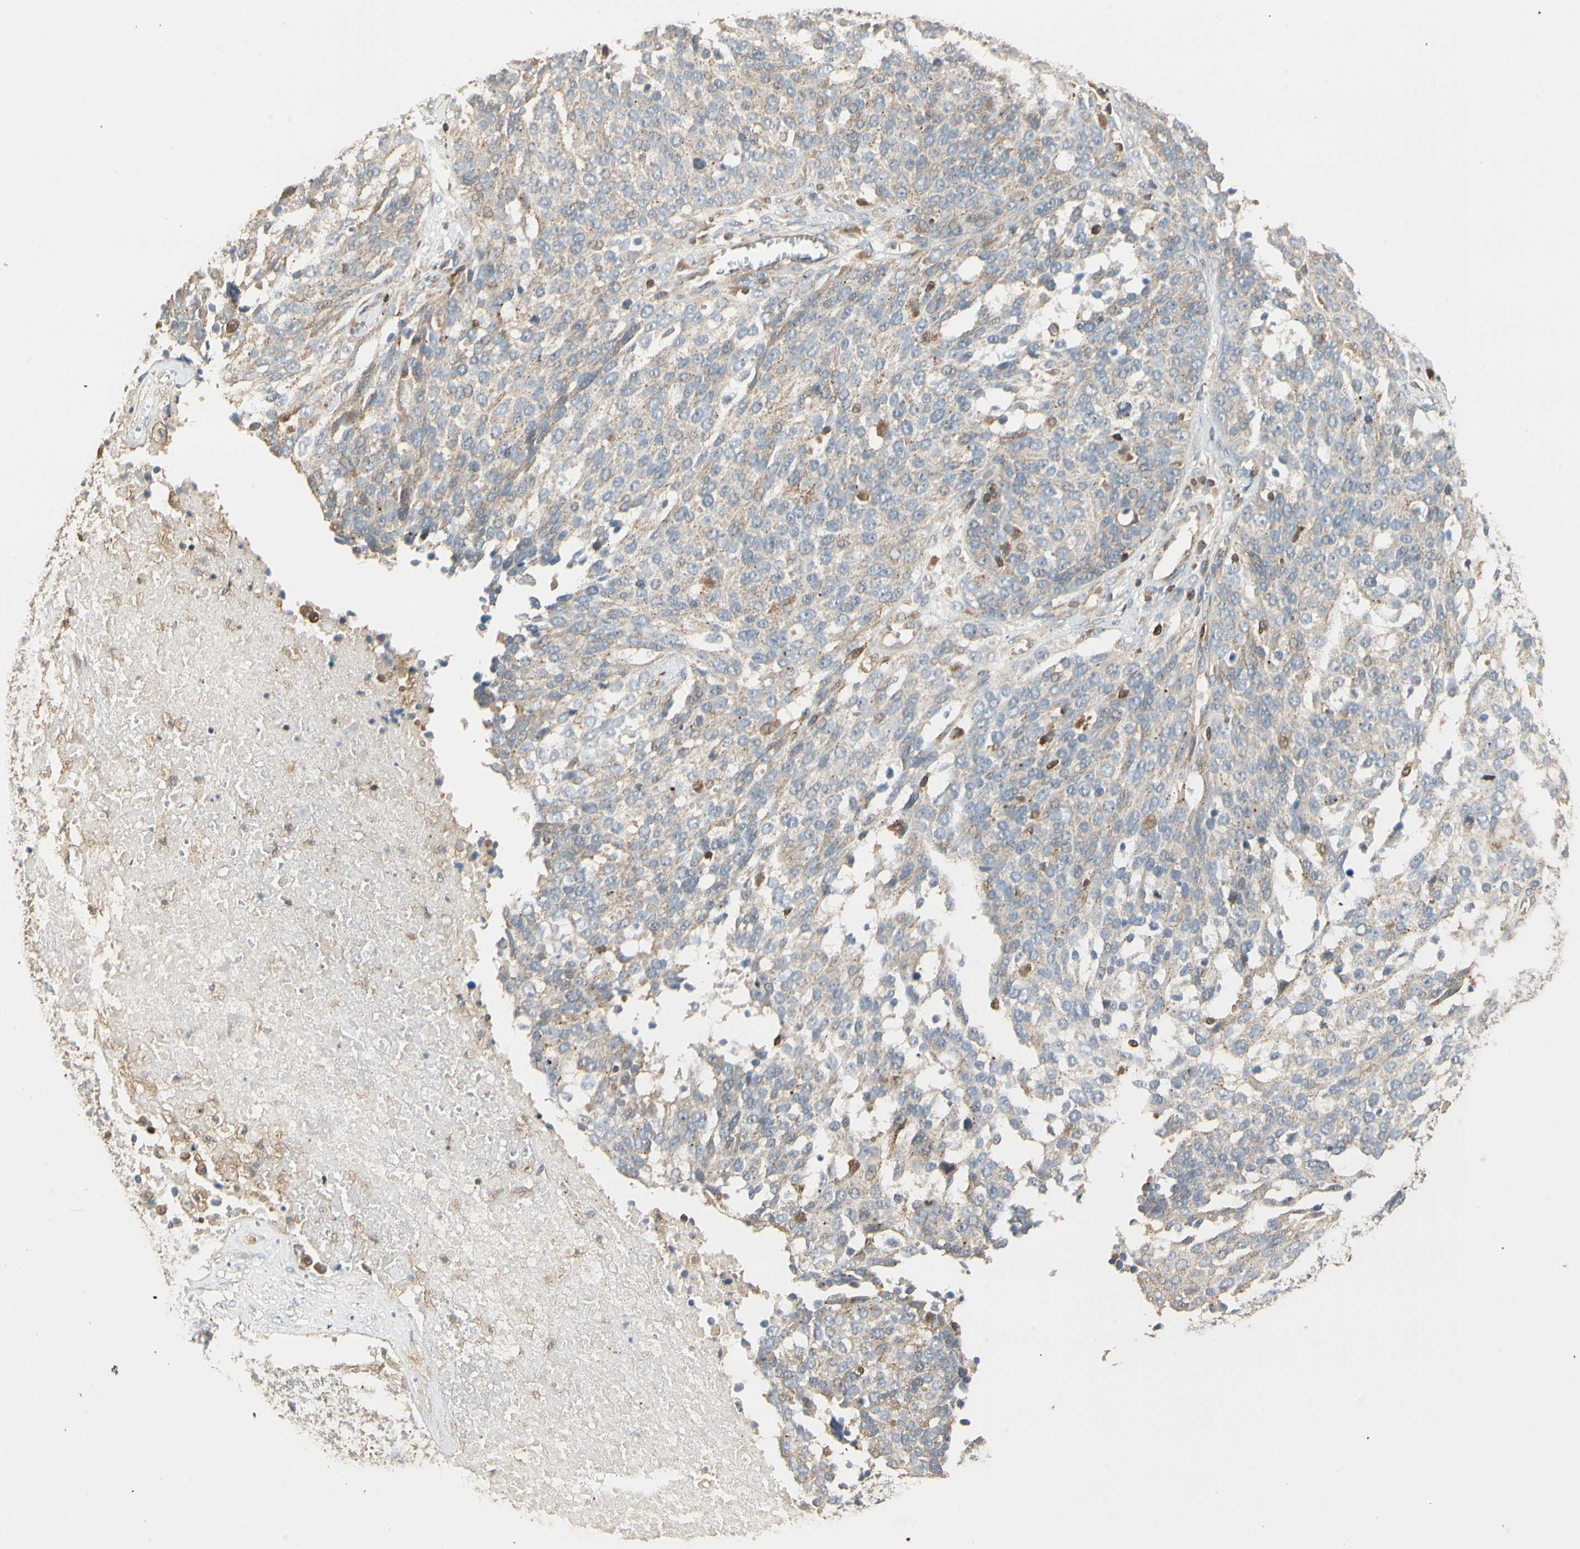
{"staining": {"intensity": "negative", "quantity": "none", "location": "none"}, "tissue": "ovarian cancer", "cell_type": "Tumor cells", "image_type": "cancer", "snomed": [{"axis": "morphology", "description": "Cystadenocarcinoma, serous, NOS"}, {"axis": "topography", "description": "Ovary"}], "caption": "IHC histopathology image of neoplastic tissue: ovarian serous cystadenocarcinoma stained with DAB demonstrates no significant protein positivity in tumor cells.", "gene": "CRLF3", "patient": {"sex": "female", "age": 44}}